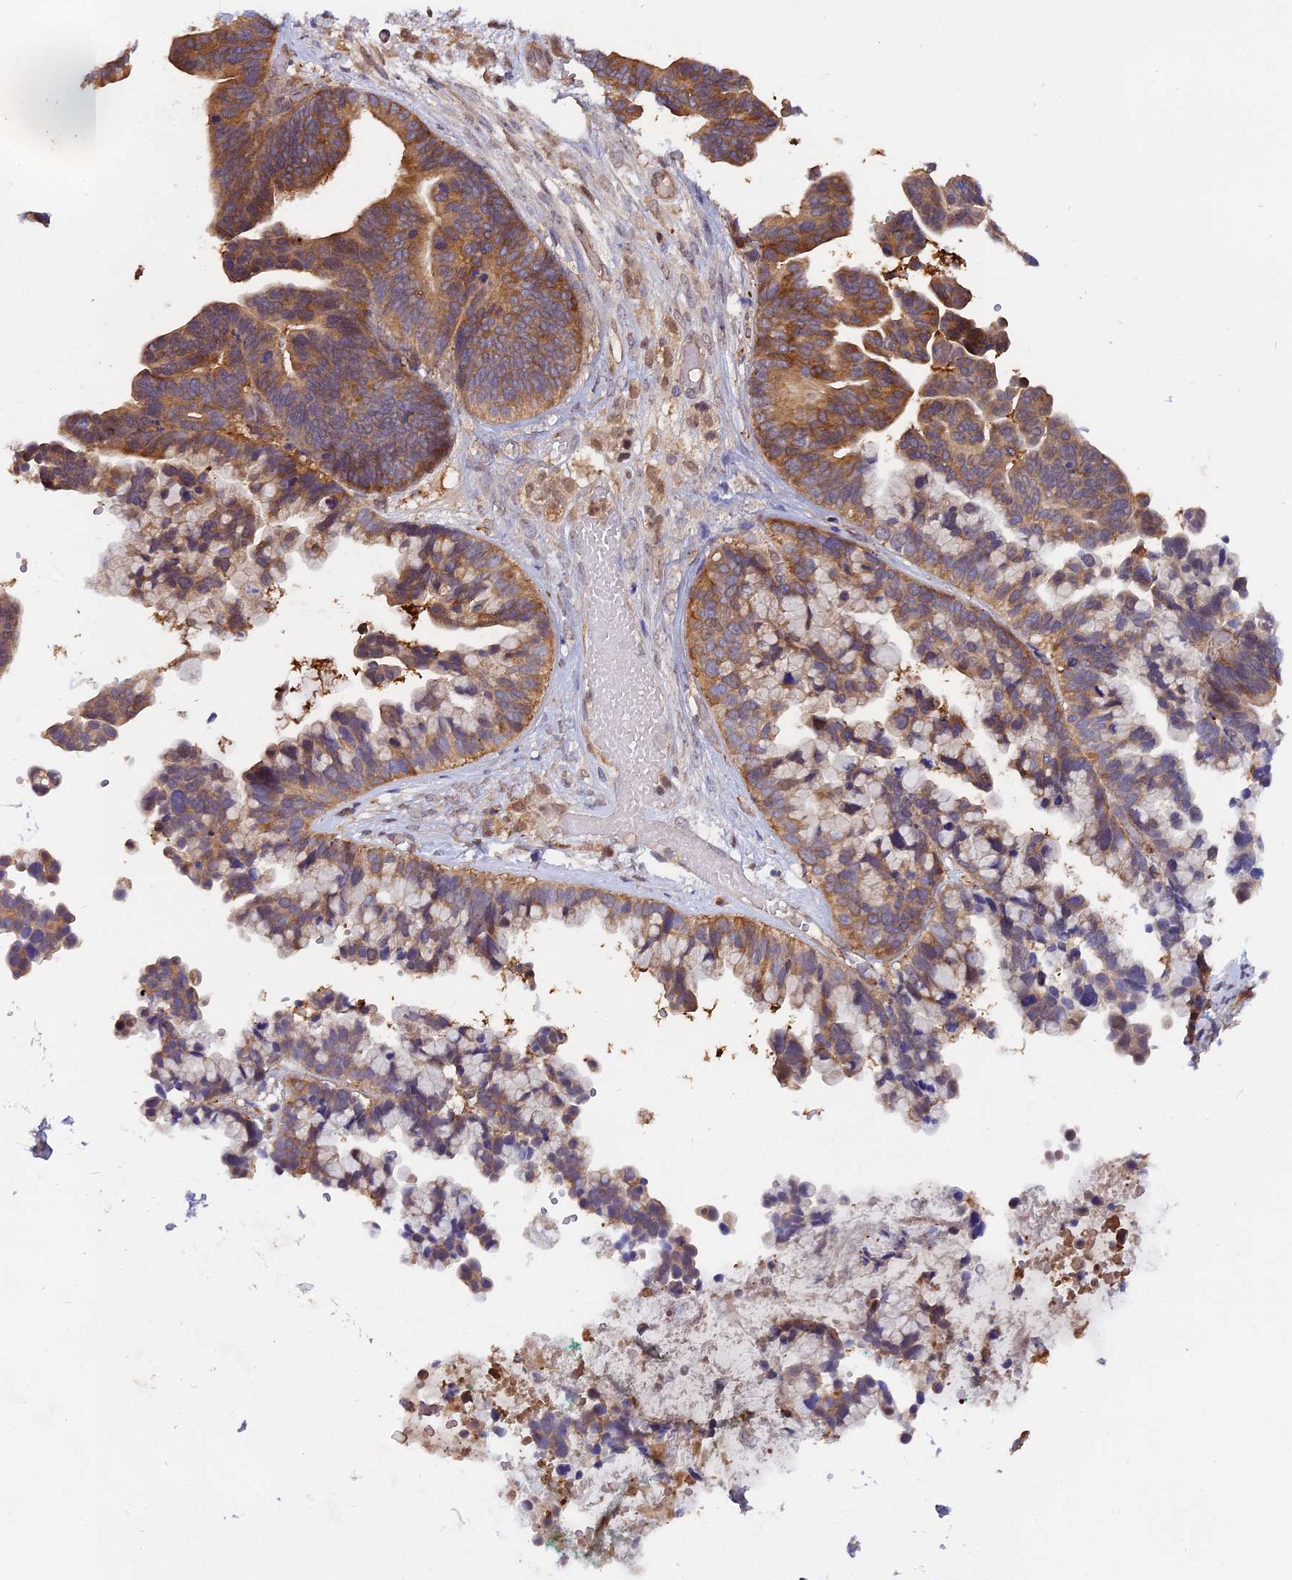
{"staining": {"intensity": "moderate", "quantity": ">75%", "location": "cytoplasmic/membranous"}, "tissue": "ovarian cancer", "cell_type": "Tumor cells", "image_type": "cancer", "snomed": [{"axis": "morphology", "description": "Cystadenocarcinoma, serous, NOS"}, {"axis": "topography", "description": "Ovary"}], "caption": "Immunohistochemistry (IHC) image of serous cystadenocarcinoma (ovarian) stained for a protein (brown), which reveals medium levels of moderate cytoplasmic/membranous expression in approximately >75% of tumor cells.", "gene": "FAM118B", "patient": {"sex": "female", "age": 56}}